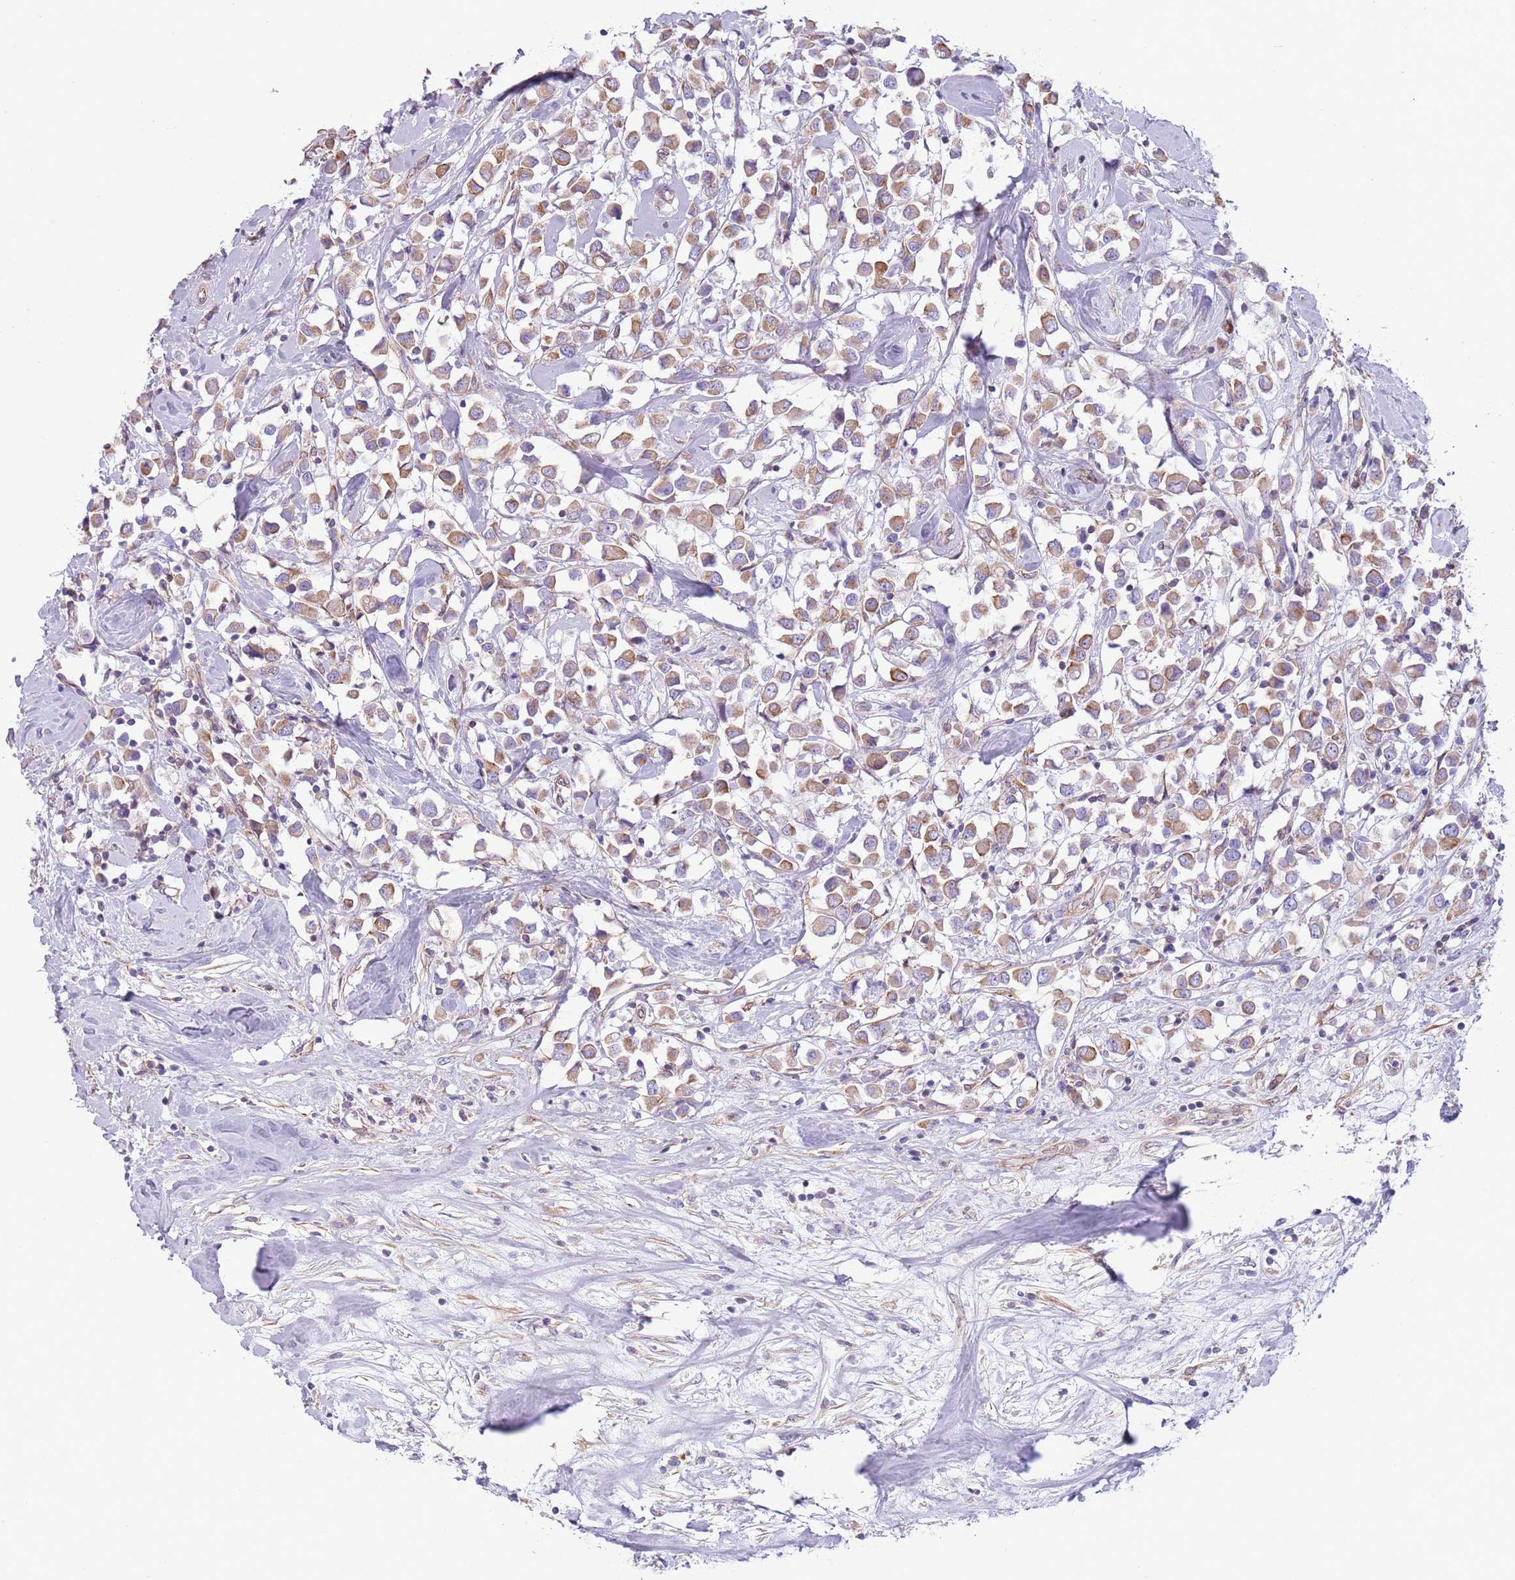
{"staining": {"intensity": "moderate", "quantity": ">75%", "location": "cytoplasmic/membranous"}, "tissue": "breast cancer", "cell_type": "Tumor cells", "image_type": "cancer", "snomed": [{"axis": "morphology", "description": "Duct carcinoma"}, {"axis": "topography", "description": "Breast"}], "caption": "Tumor cells show medium levels of moderate cytoplasmic/membranous expression in approximately >75% of cells in breast cancer (infiltrating ductal carcinoma). Using DAB (3,3'-diaminobenzidine) (brown) and hematoxylin (blue) stains, captured at high magnification using brightfield microscopy.", "gene": "RBP3", "patient": {"sex": "female", "age": 61}}